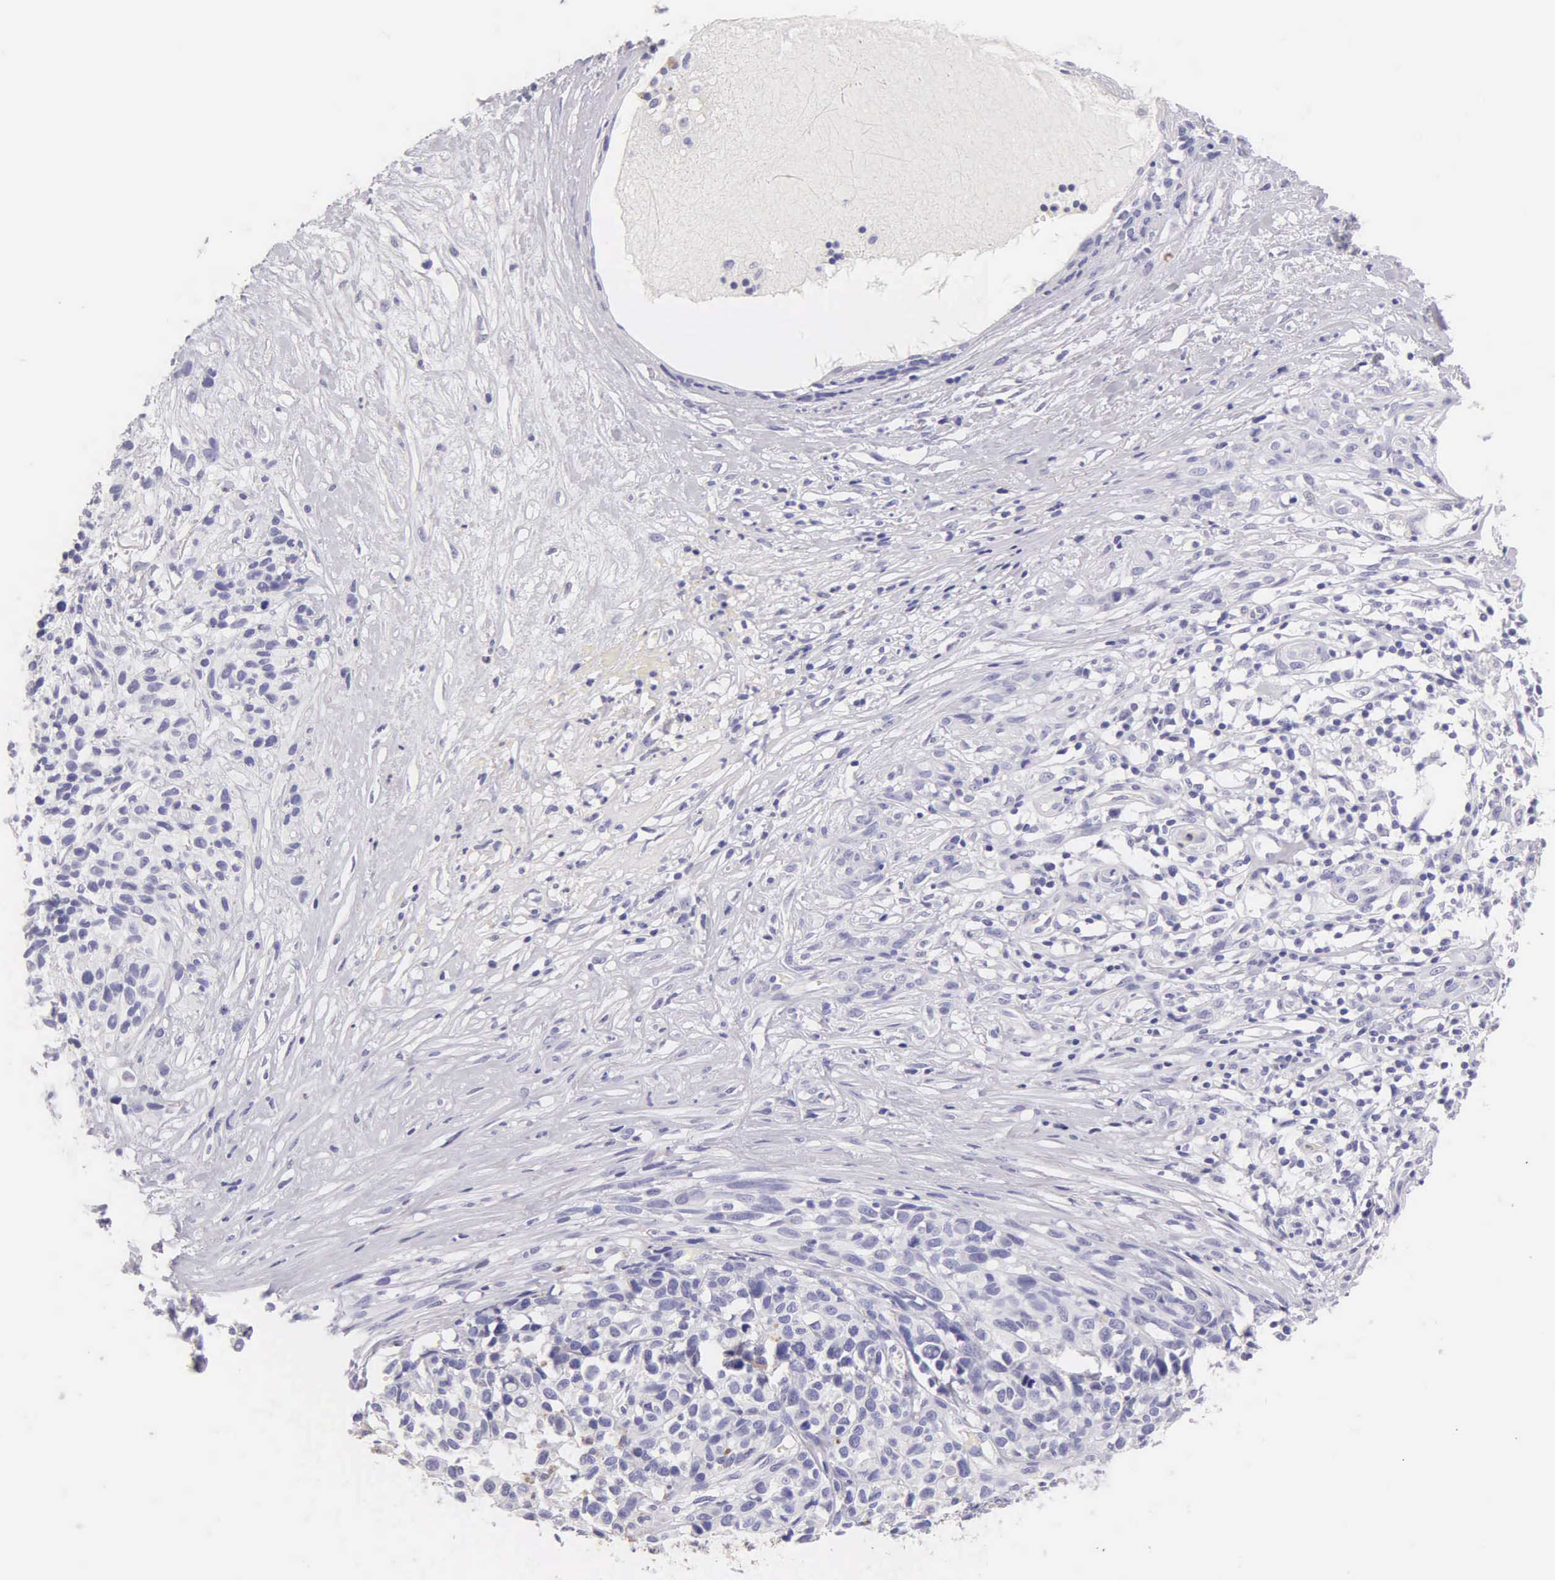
{"staining": {"intensity": "negative", "quantity": "none", "location": "none"}, "tissue": "melanoma", "cell_type": "Tumor cells", "image_type": "cancer", "snomed": [{"axis": "morphology", "description": "Malignant melanoma, NOS"}, {"axis": "topography", "description": "Skin"}], "caption": "High power microscopy histopathology image of an immunohistochemistry micrograph of melanoma, revealing no significant expression in tumor cells.", "gene": "KRT17", "patient": {"sex": "female", "age": 85}}